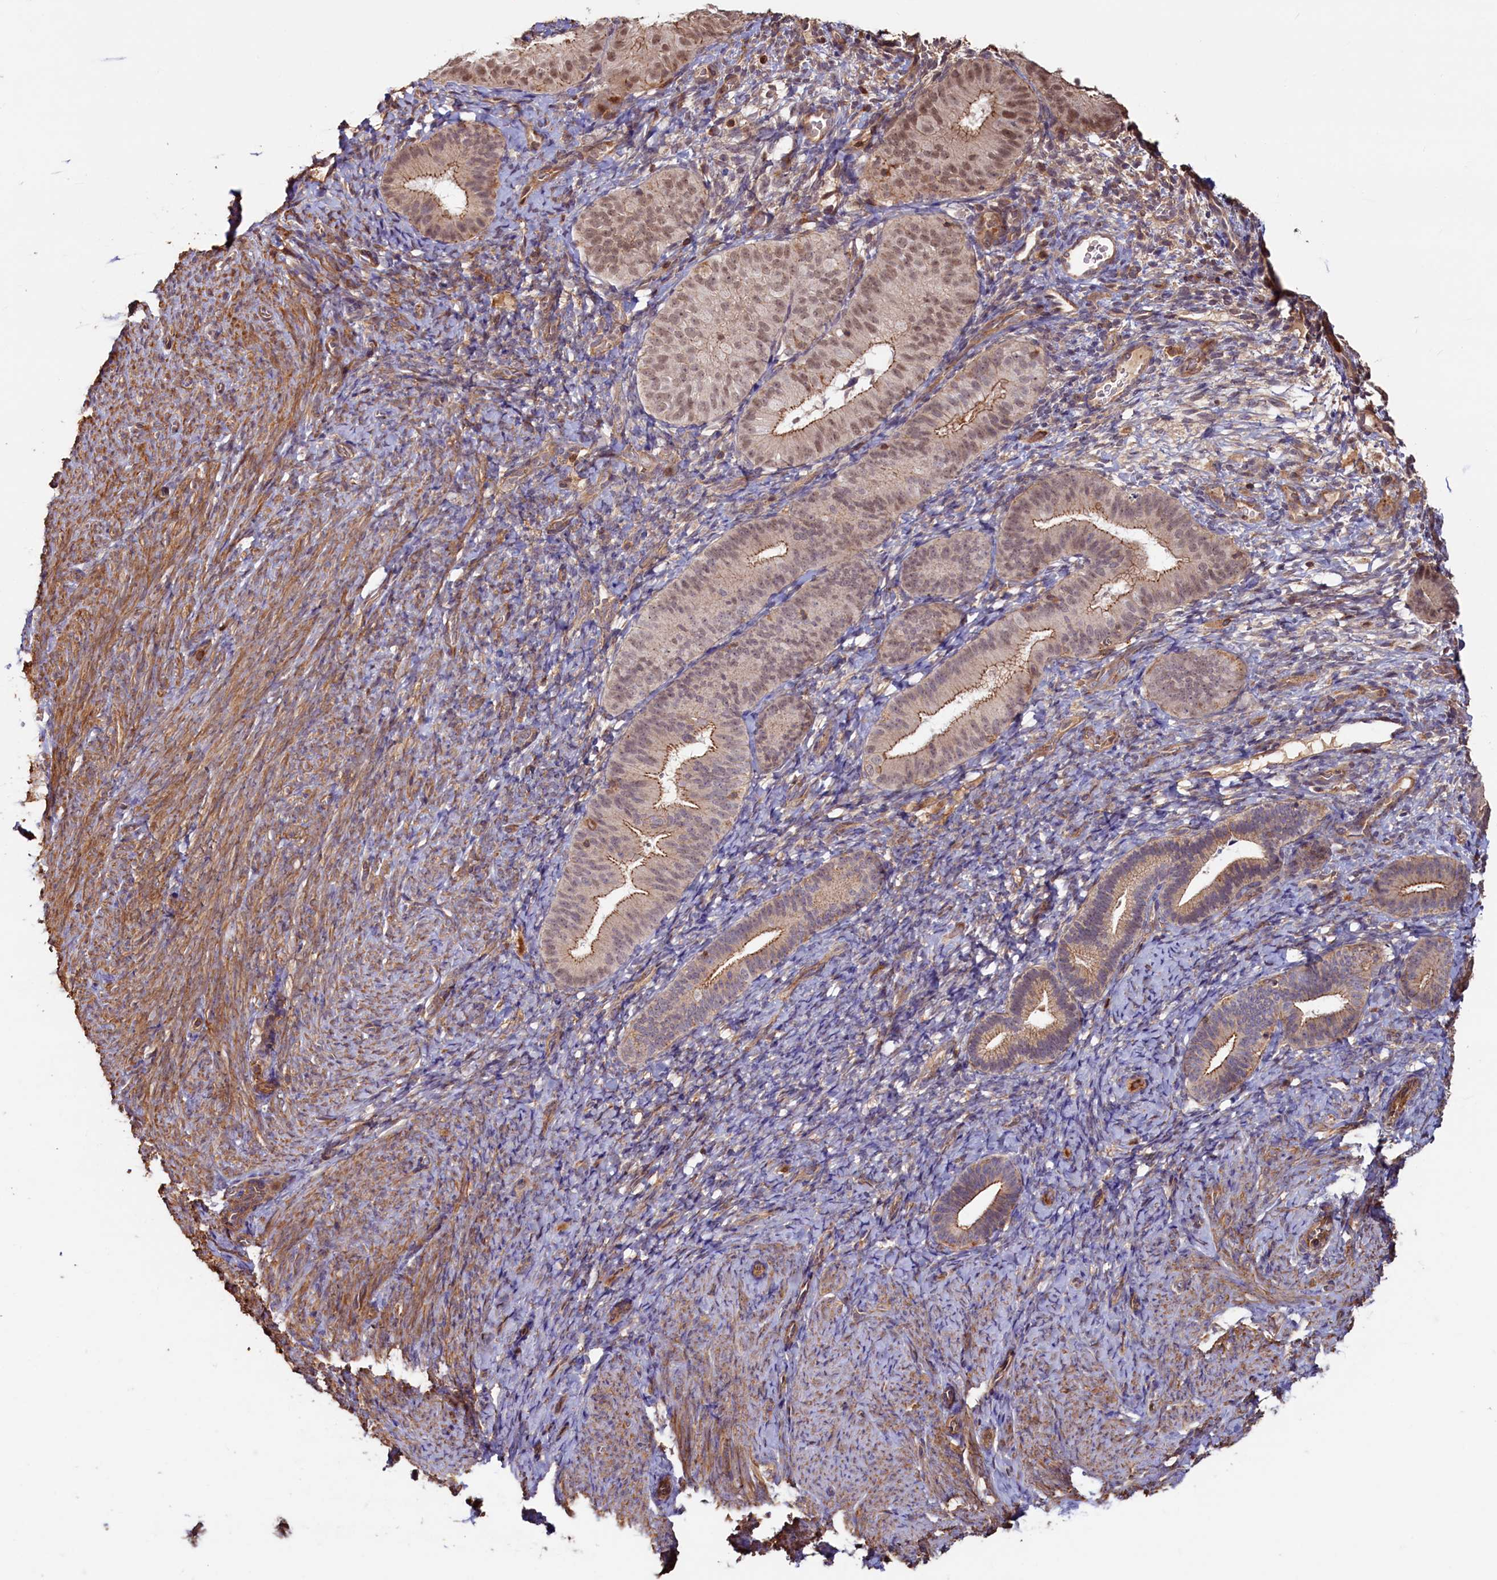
{"staining": {"intensity": "negative", "quantity": "none", "location": "none"}, "tissue": "endometrium", "cell_type": "Cells in endometrial stroma", "image_type": "normal", "snomed": [{"axis": "morphology", "description": "Normal tissue, NOS"}, {"axis": "topography", "description": "Endometrium"}], "caption": "Benign endometrium was stained to show a protein in brown. There is no significant expression in cells in endometrial stroma. (Immunohistochemistry (ihc), brightfield microscopy, high magnification).", "gene": "DUOXA1", "patient": {"sex": "female", "age": 65}}